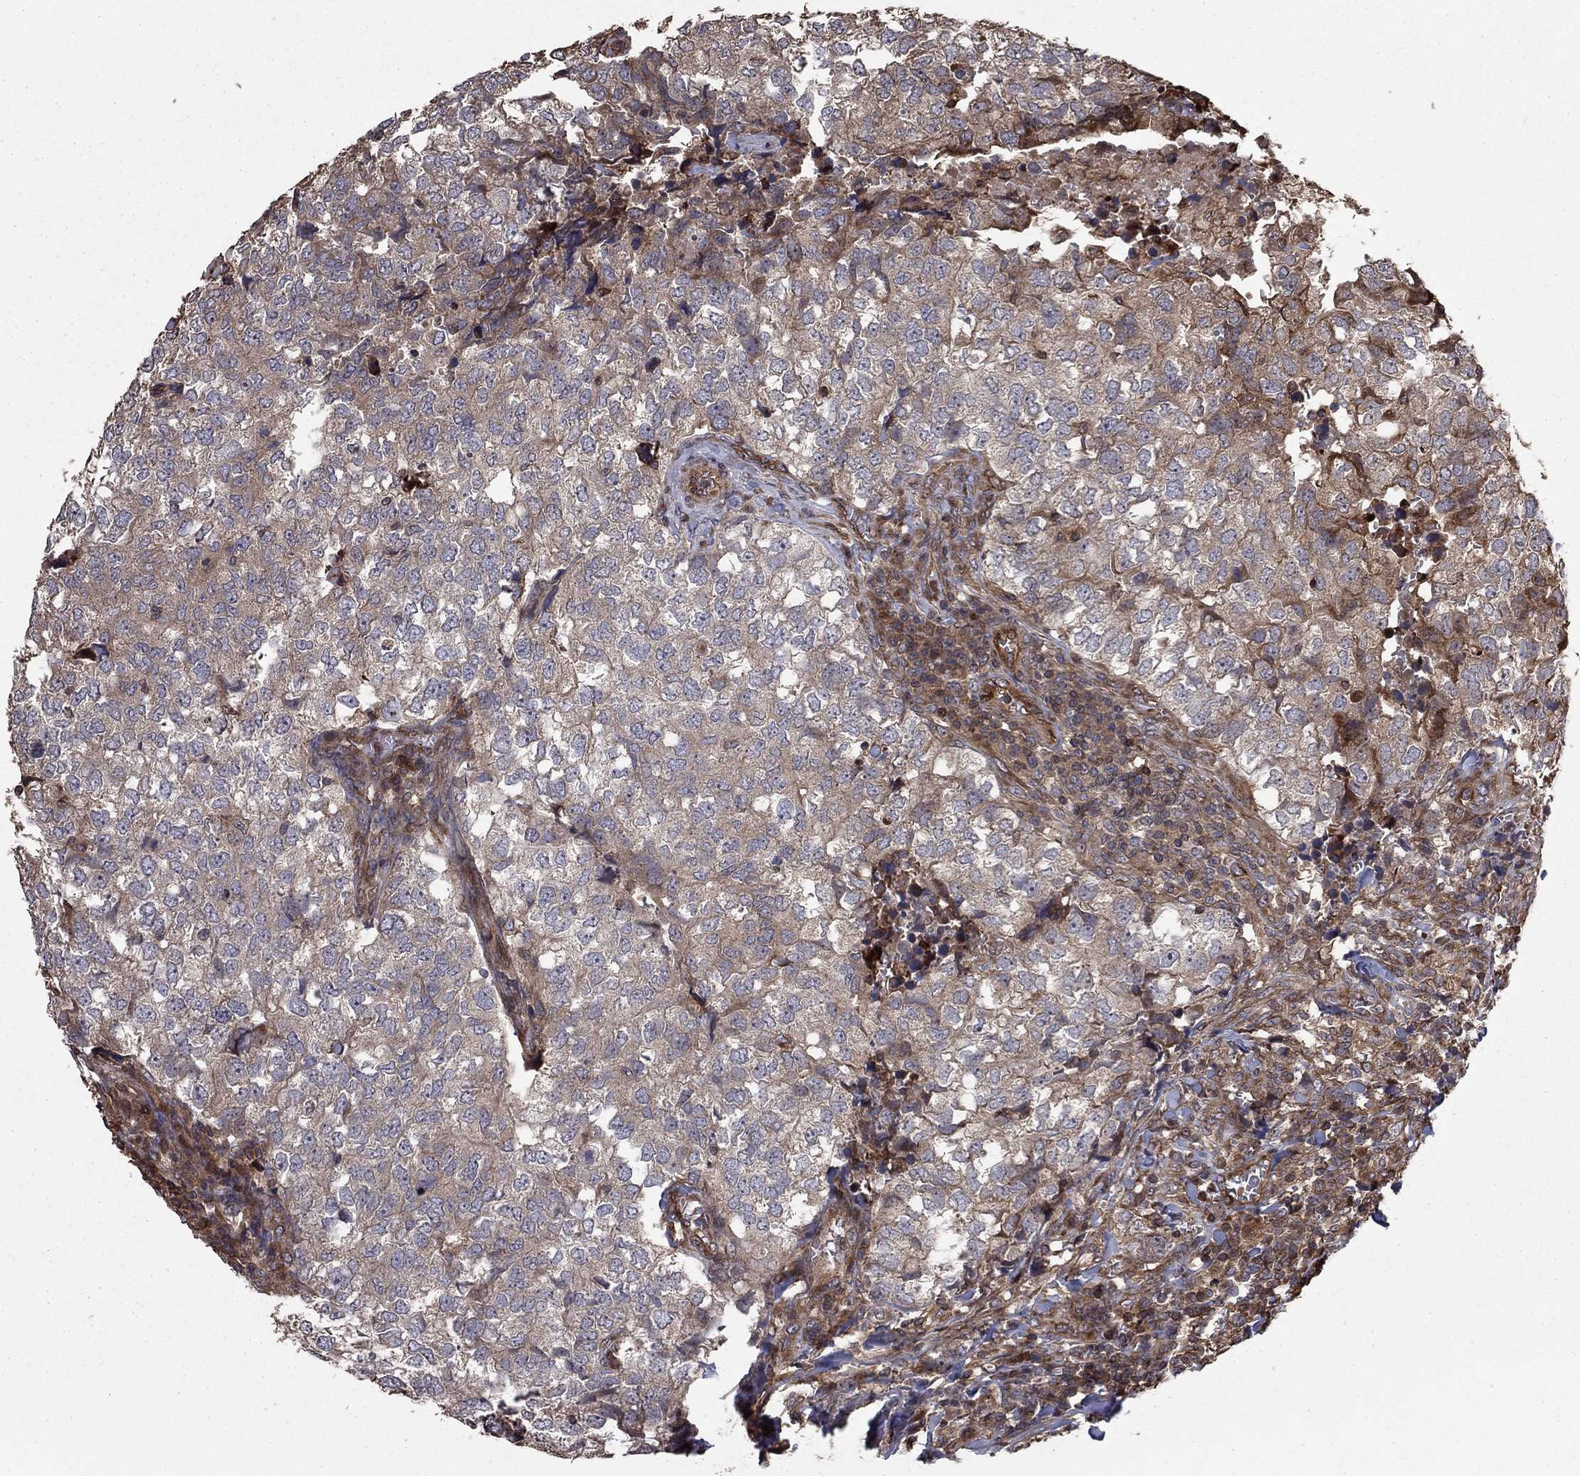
{"staining": {"intensity": "weak", "quantity": "<25%", "location": "cytoplasmic/membranous"}, "tissue": "breast cancer", "cell_type": "Tumor cells", "image_type": "cancer", "snomed": [{"axis": "morphology", "description": "Duct carcinoma"}, {"axis": "topography", "description": "Breast"}], "caption": "High magnification brightfield microscopy of breast invasive ductal carcinoma stained with DAB (3,3'-diaminobenzidine) (brown) and counterstained with hematoxylin (blue): tumor cells show no significant expression.", "gene": "GYG1", "patient": {"sex": "female", "age": 30}}